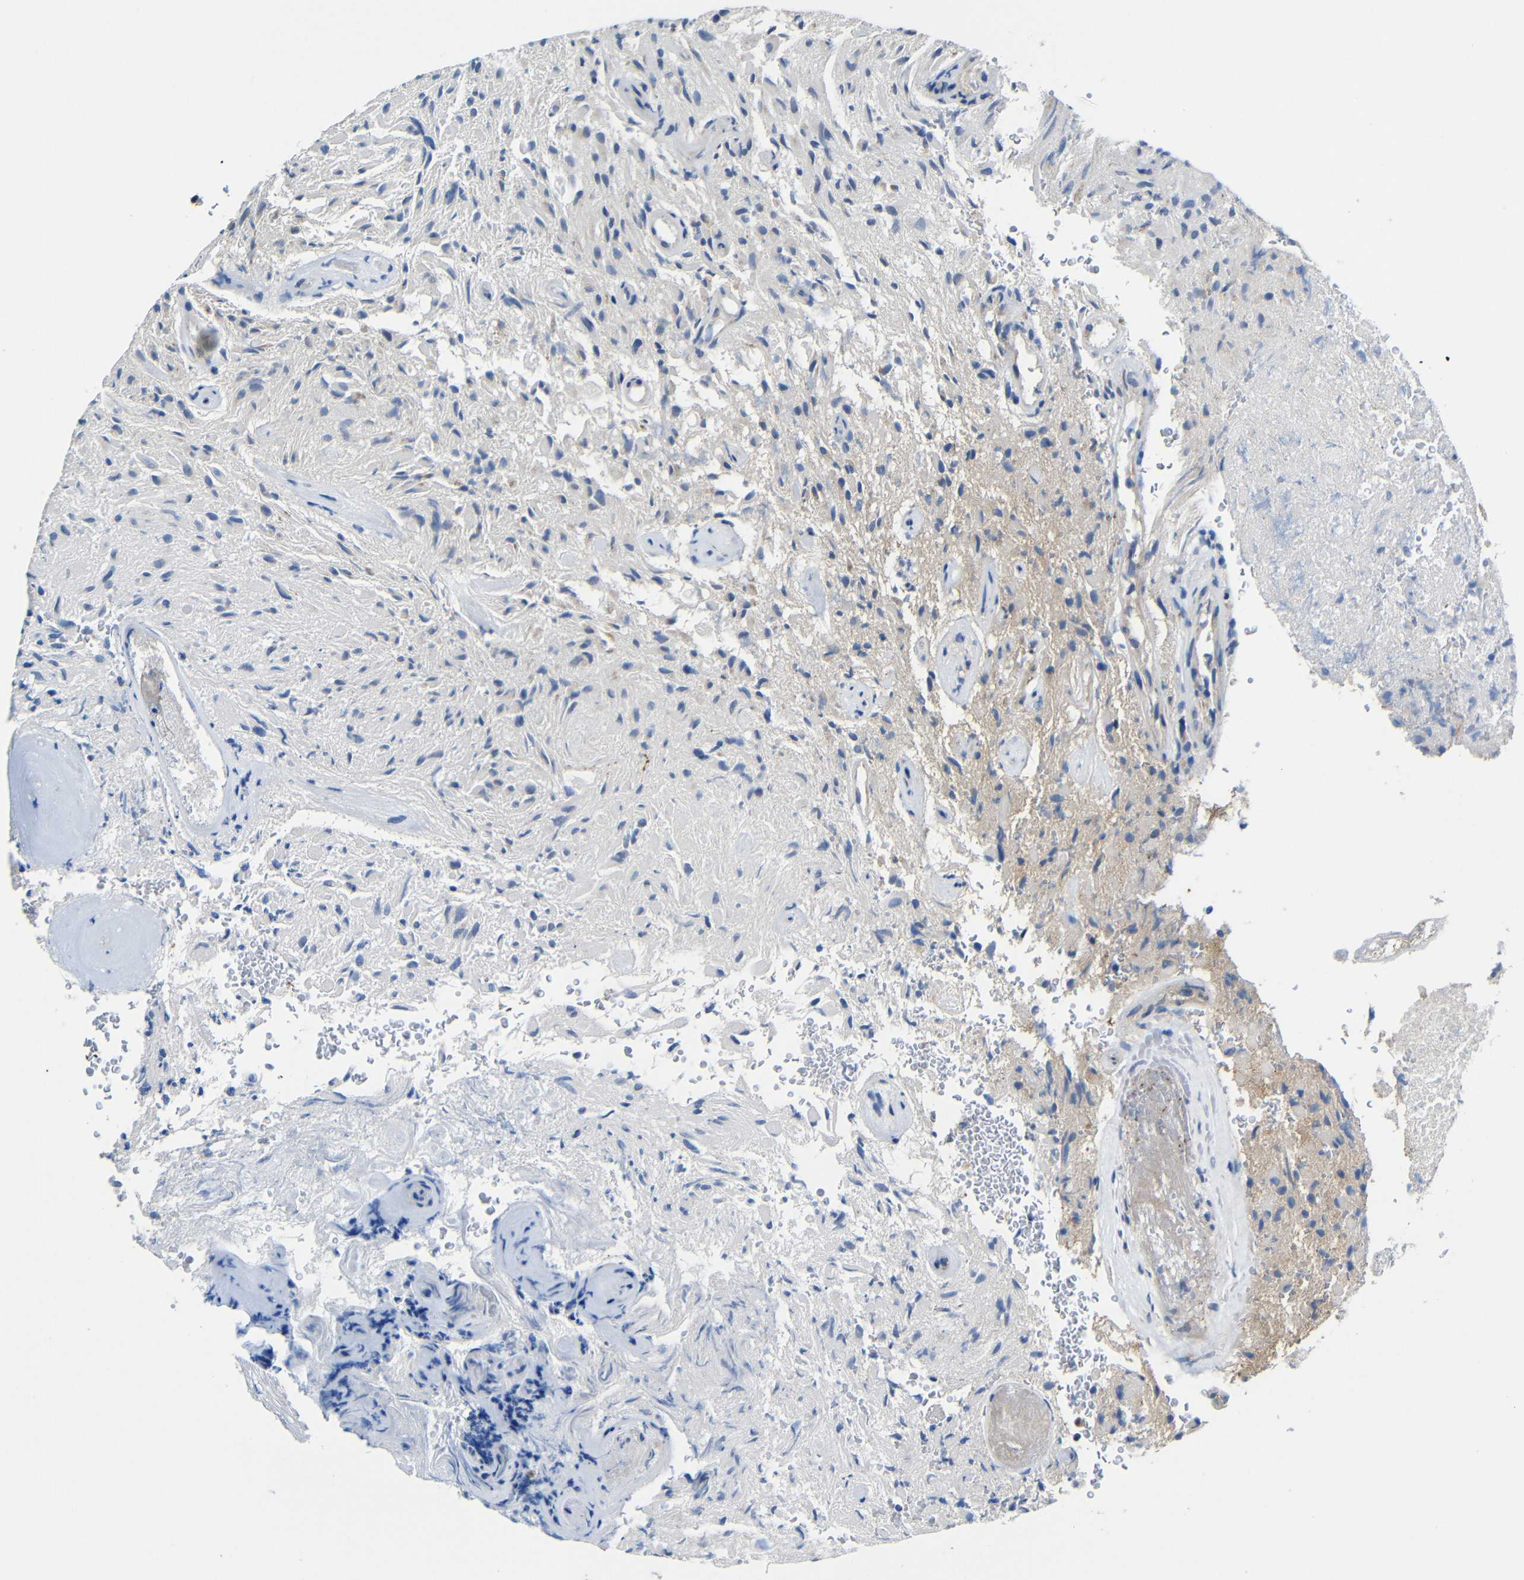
{"staining": {"intensity": "moderate", "quantity": "<25%", "location": "cytoplasmic/membranous"}, "tissue": "glioma", "cell_type": "Tumor cells", "image_type": "cancer", "snomed": [{"axis": "morphology", "description": "Glioma, malignant, High grade"}, {"axis": "topography", "description": "Brain"}], "caption": "Moderate cytoplasmic/membranous expression is present in about <25% of tumor cells in malignant high-grade glioma.", "gene": "ZNF90", "patient": {"sex": "male", "age": 71}}